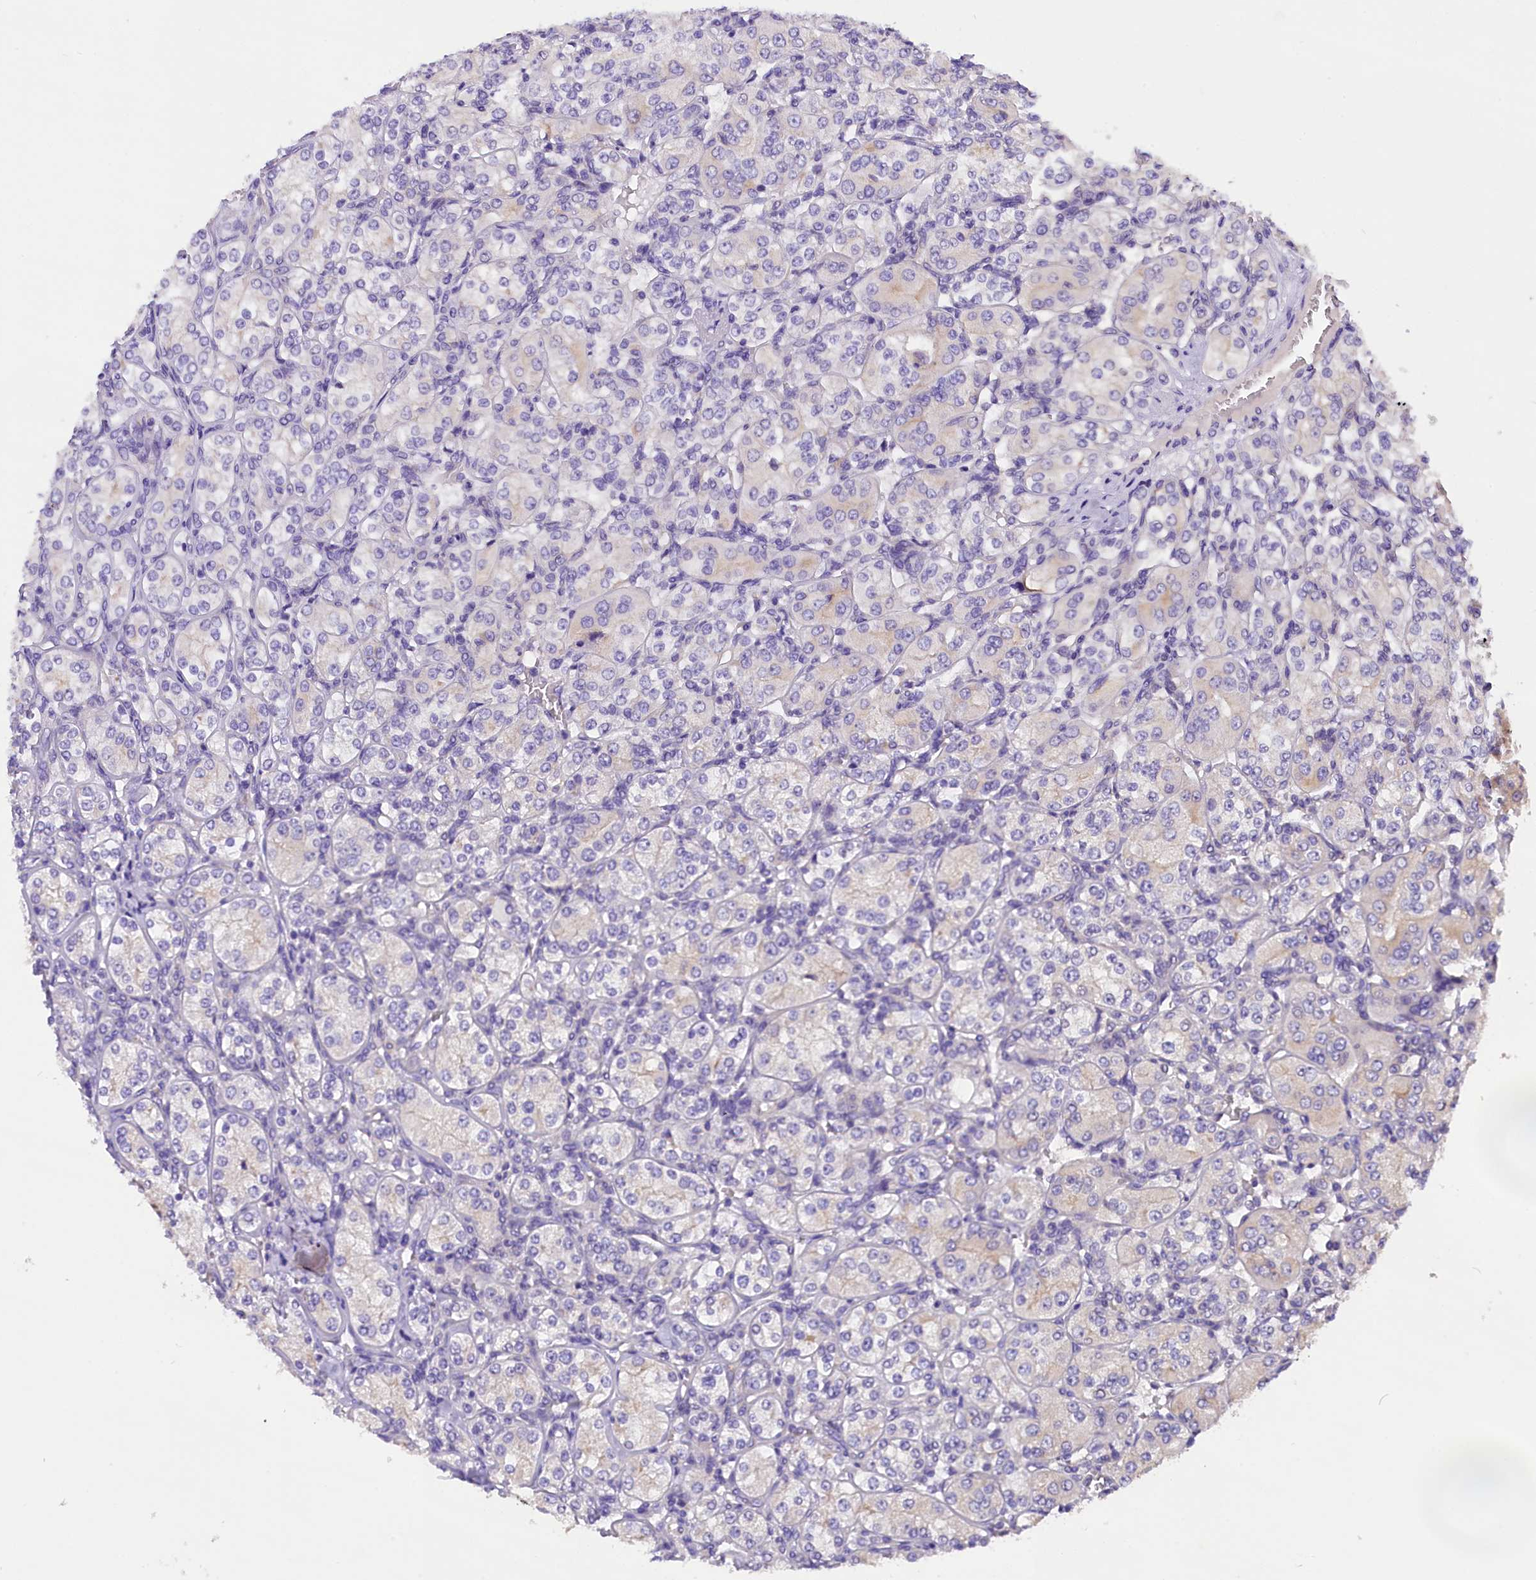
{"staining": {"intensity": "negative", "quantity": "none", "location": "none"}, "tissue": "renal cancer", "cell_type": "Tumor cells", "image_type": "cancer", "snomed": [{"axis": "morphology", "description": "Adenocarcinoma, NOS"}, {"axis": "topography", "description": "Kidney"}], "caption": "Tumor cells are negative for protein expression in human renal cancer. (Brightfield microscopy of DAB (3,3'-diaminobenzidine) immunohistochemistry (IHC) at high magnification).", "gene": "AP3B2", "patient": {"sex": "male", "age": 77}}